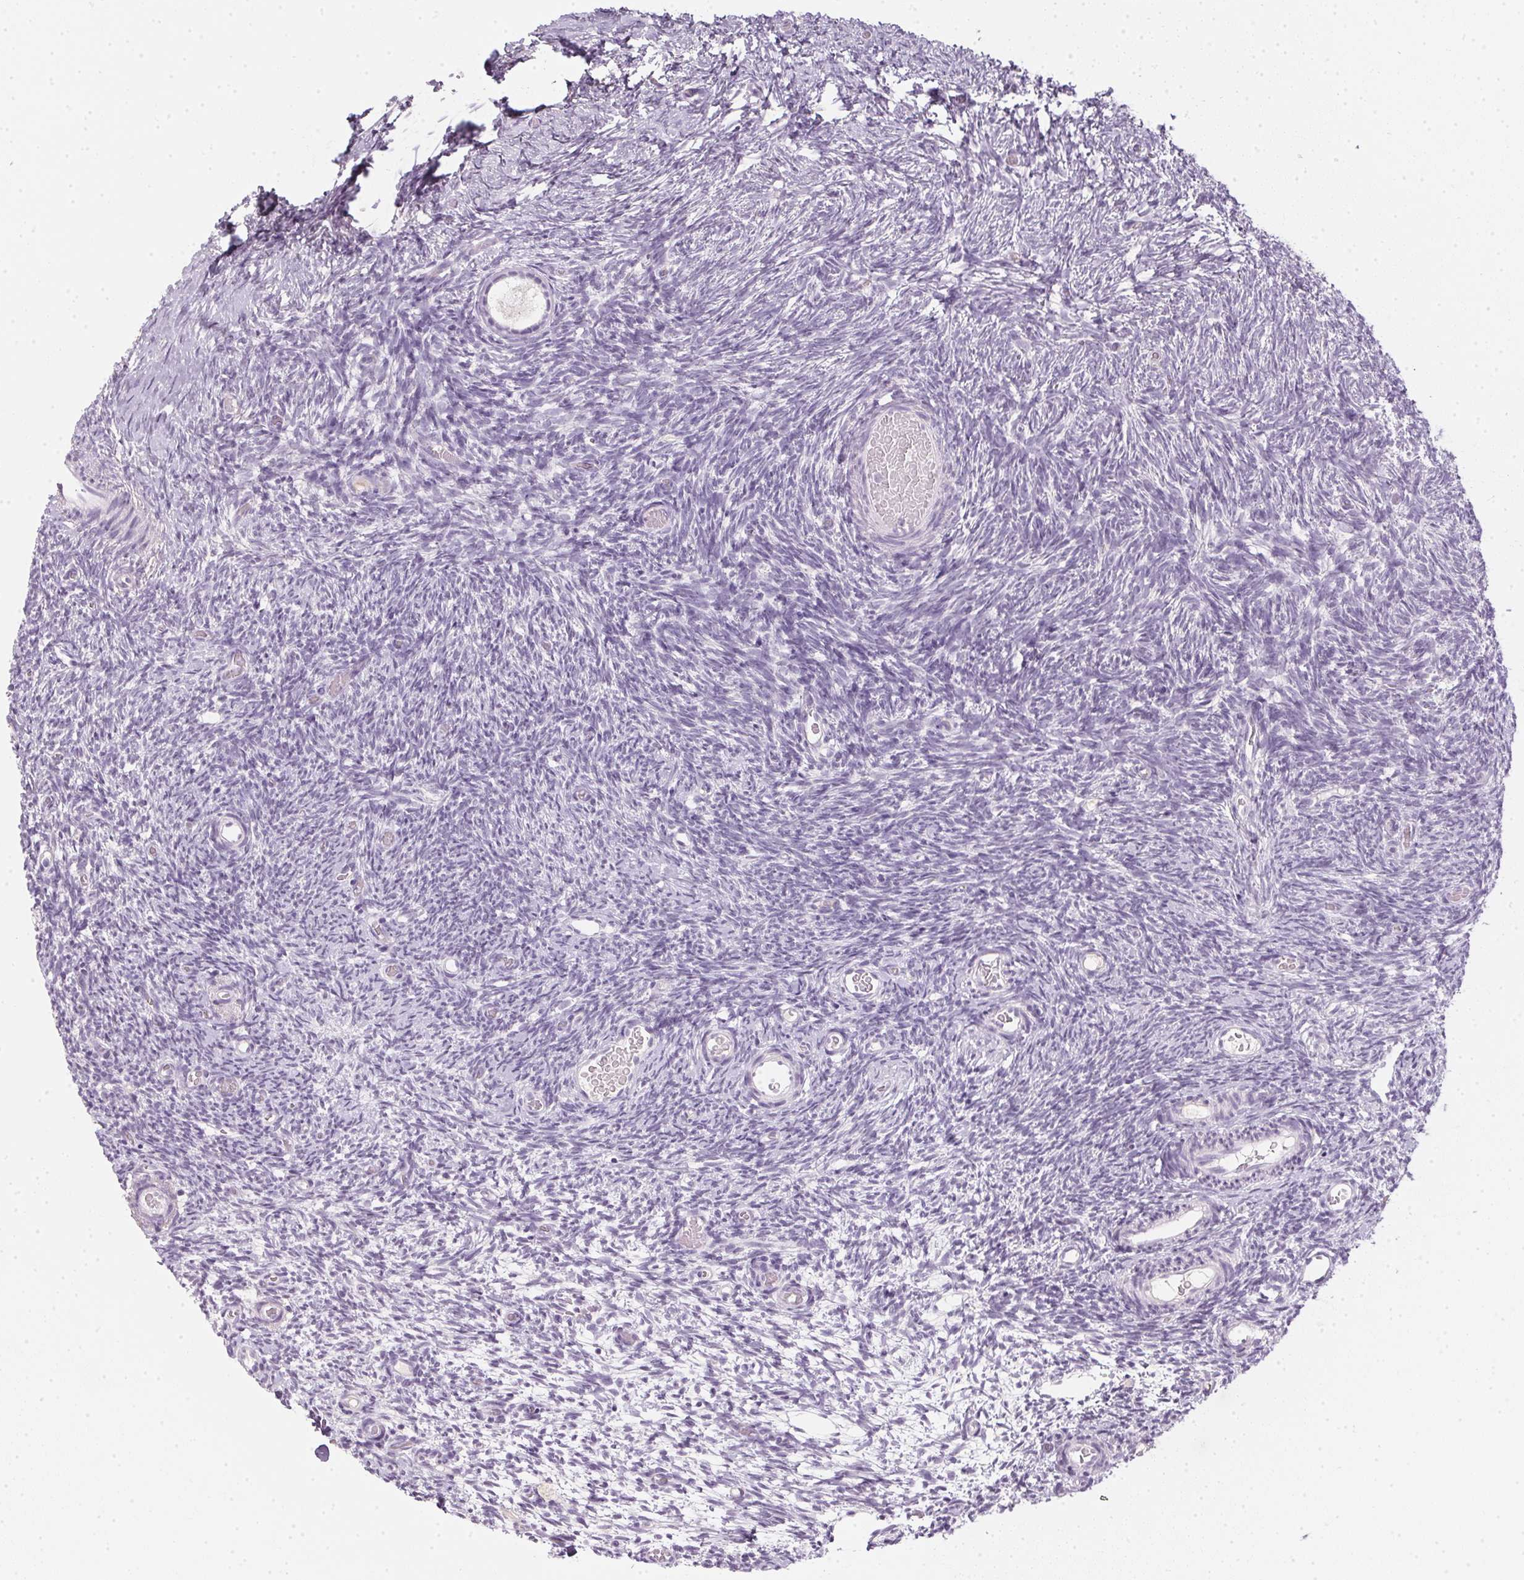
{"staining": {"intensity": "negative", "quantity": "none", "location": "none"}, "tissue": "ovary", "cell_type": "Follicle cells", "image_type": "normal", "snomed": [{"axis": "morphology", "description": "Normal tissue, NOS"}, {"axis": "topography", "description": "Ovary"}], "caption": "Photomicrograph shows no protein expression in follicle cells of unremarkable ovary.", "gene": "TMEM72", "patient": {"sex": "female", "age": 39}}